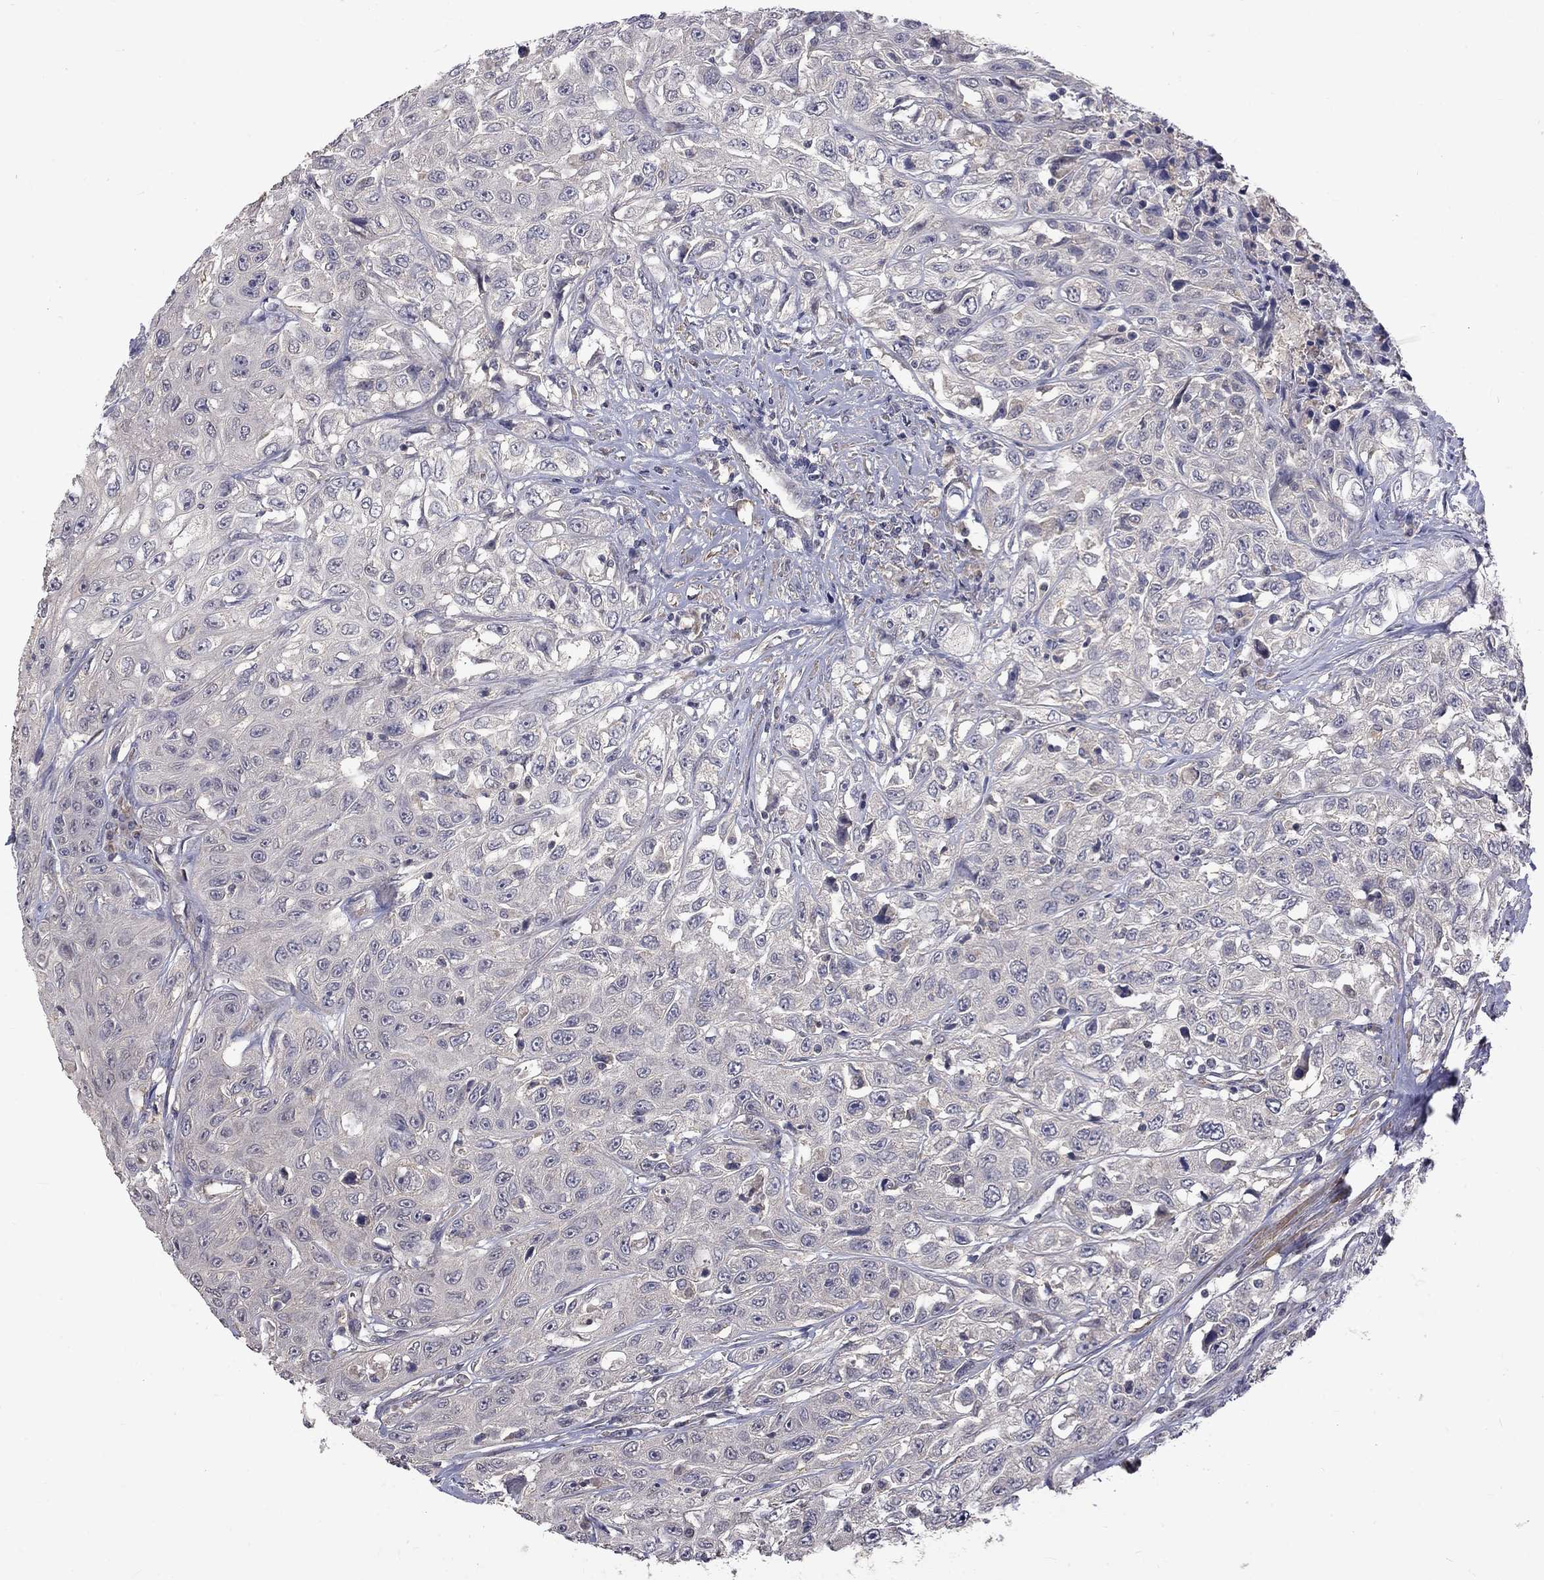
{"staining": {"intensity": "negative", "quantity": "none", "location": "none"}, "tissue": "urothelial cancer", "cell_type": "Tumor cells", "image_type": "cancer", "snomed": [{"axis": "morphology", "description": "Urothelial carcinoma, High grade"}, {"axis": "topography", "description": "Urinary bladder"}], "caption": "DAB immunohistochemical staining of urothelial cancer demonstrates no significant expression in tumor cells. Nuclei are stained in blue.", "gene": "SLC39A14", "patient": {"sex": "female", "age": 56}}